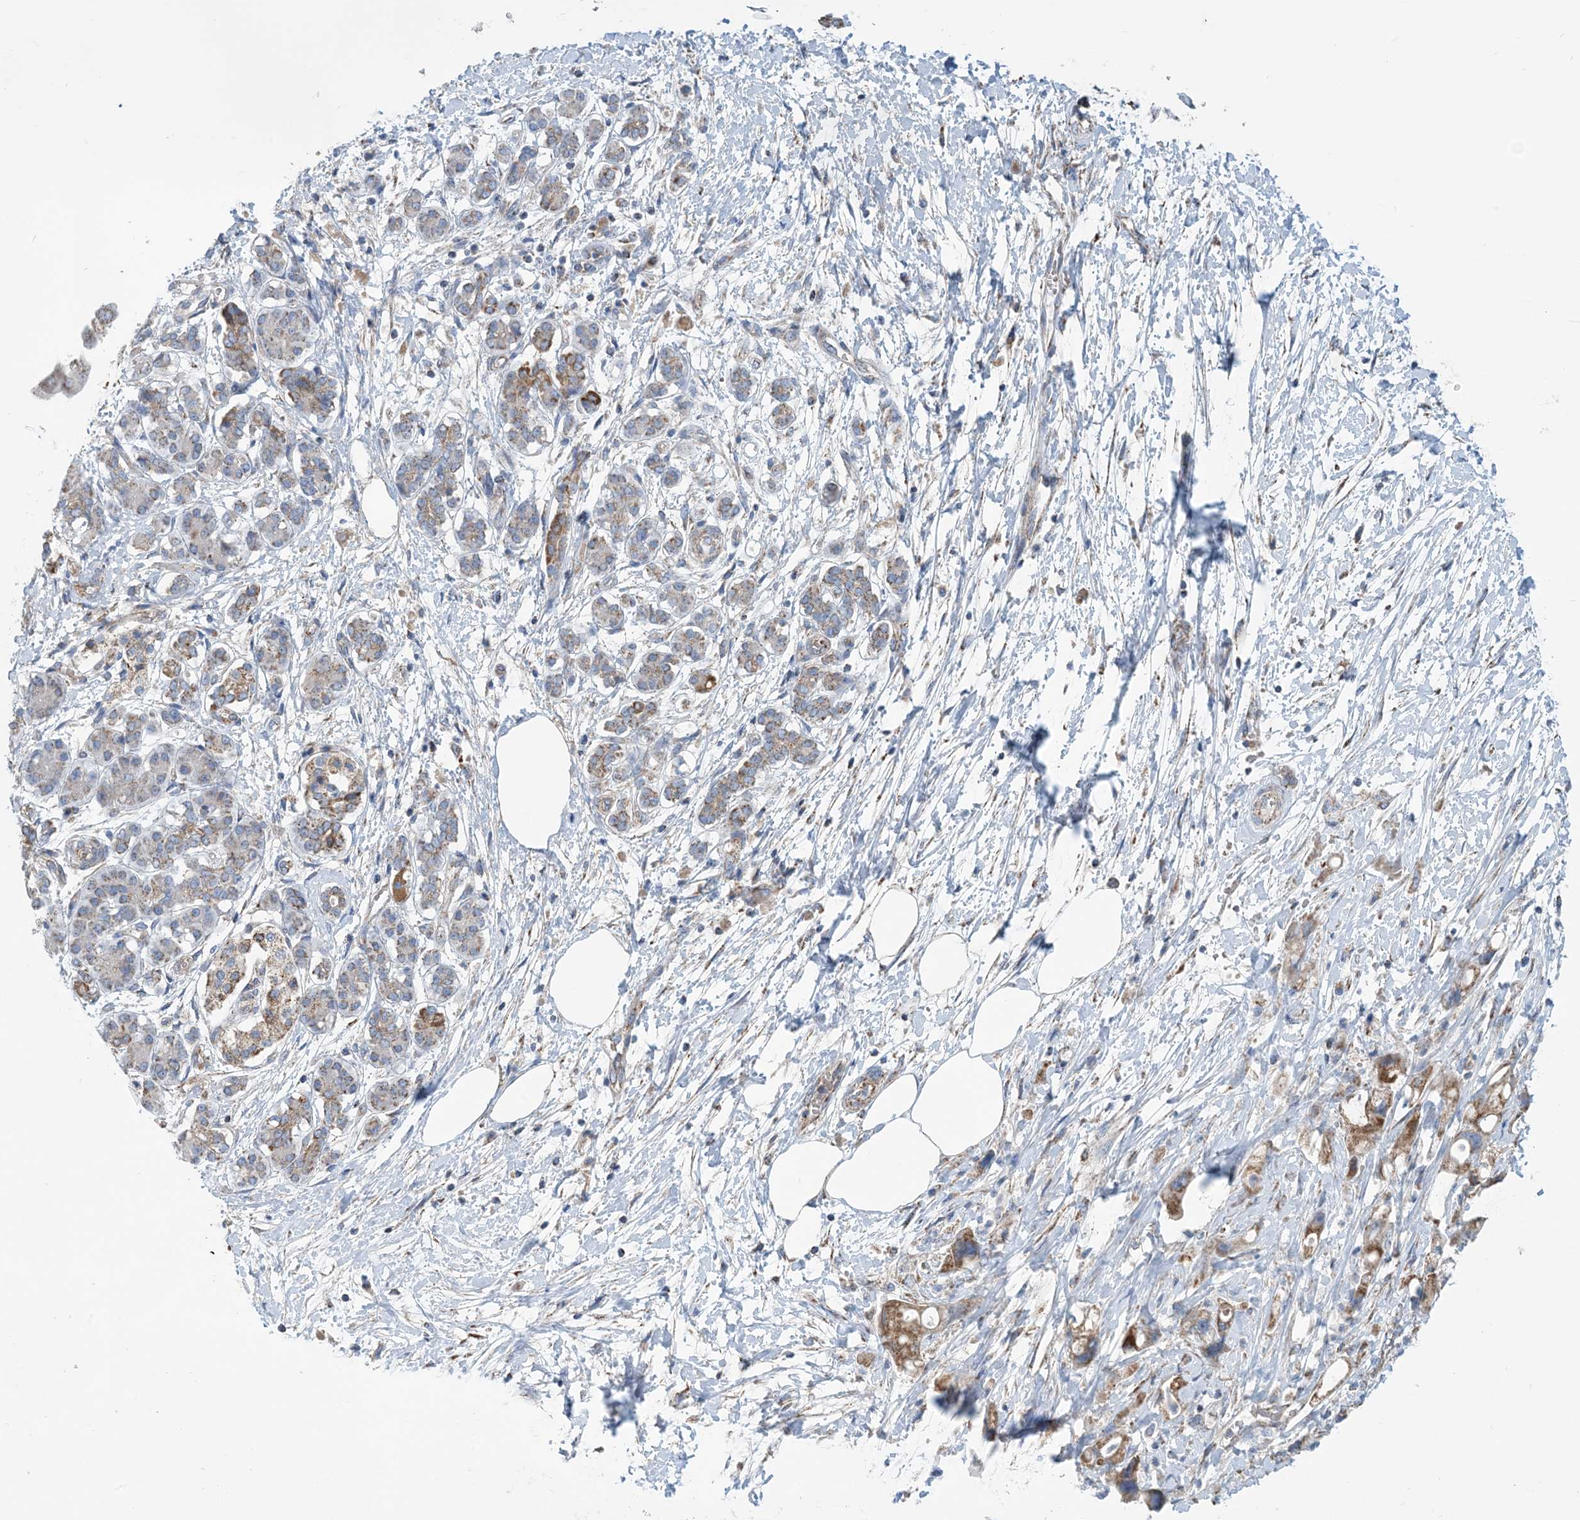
{"staining": {"intensity": "moderate", "quantity": ">75%", "location": "cytoplasmic/membranous"}, "tissue": "pancreatic cancer", "cell_type": "Tumor cells", "image_type": "cancer", "snomed": [{"axis": "morphology", "description": "Normal tissue, NOS"}, {"axis": "morphology", "description": "Adenocarcinoma, NOS"}, {"axis": "topography", "description": "Pancreas"}], "caption": "Pancreatic cancer (adenocarcinoma) stained with a protein marker shows moderate staining in tumor cells.", "gene": "PHOSPHO2", "patient": {"sex": "female", "age": 68}}